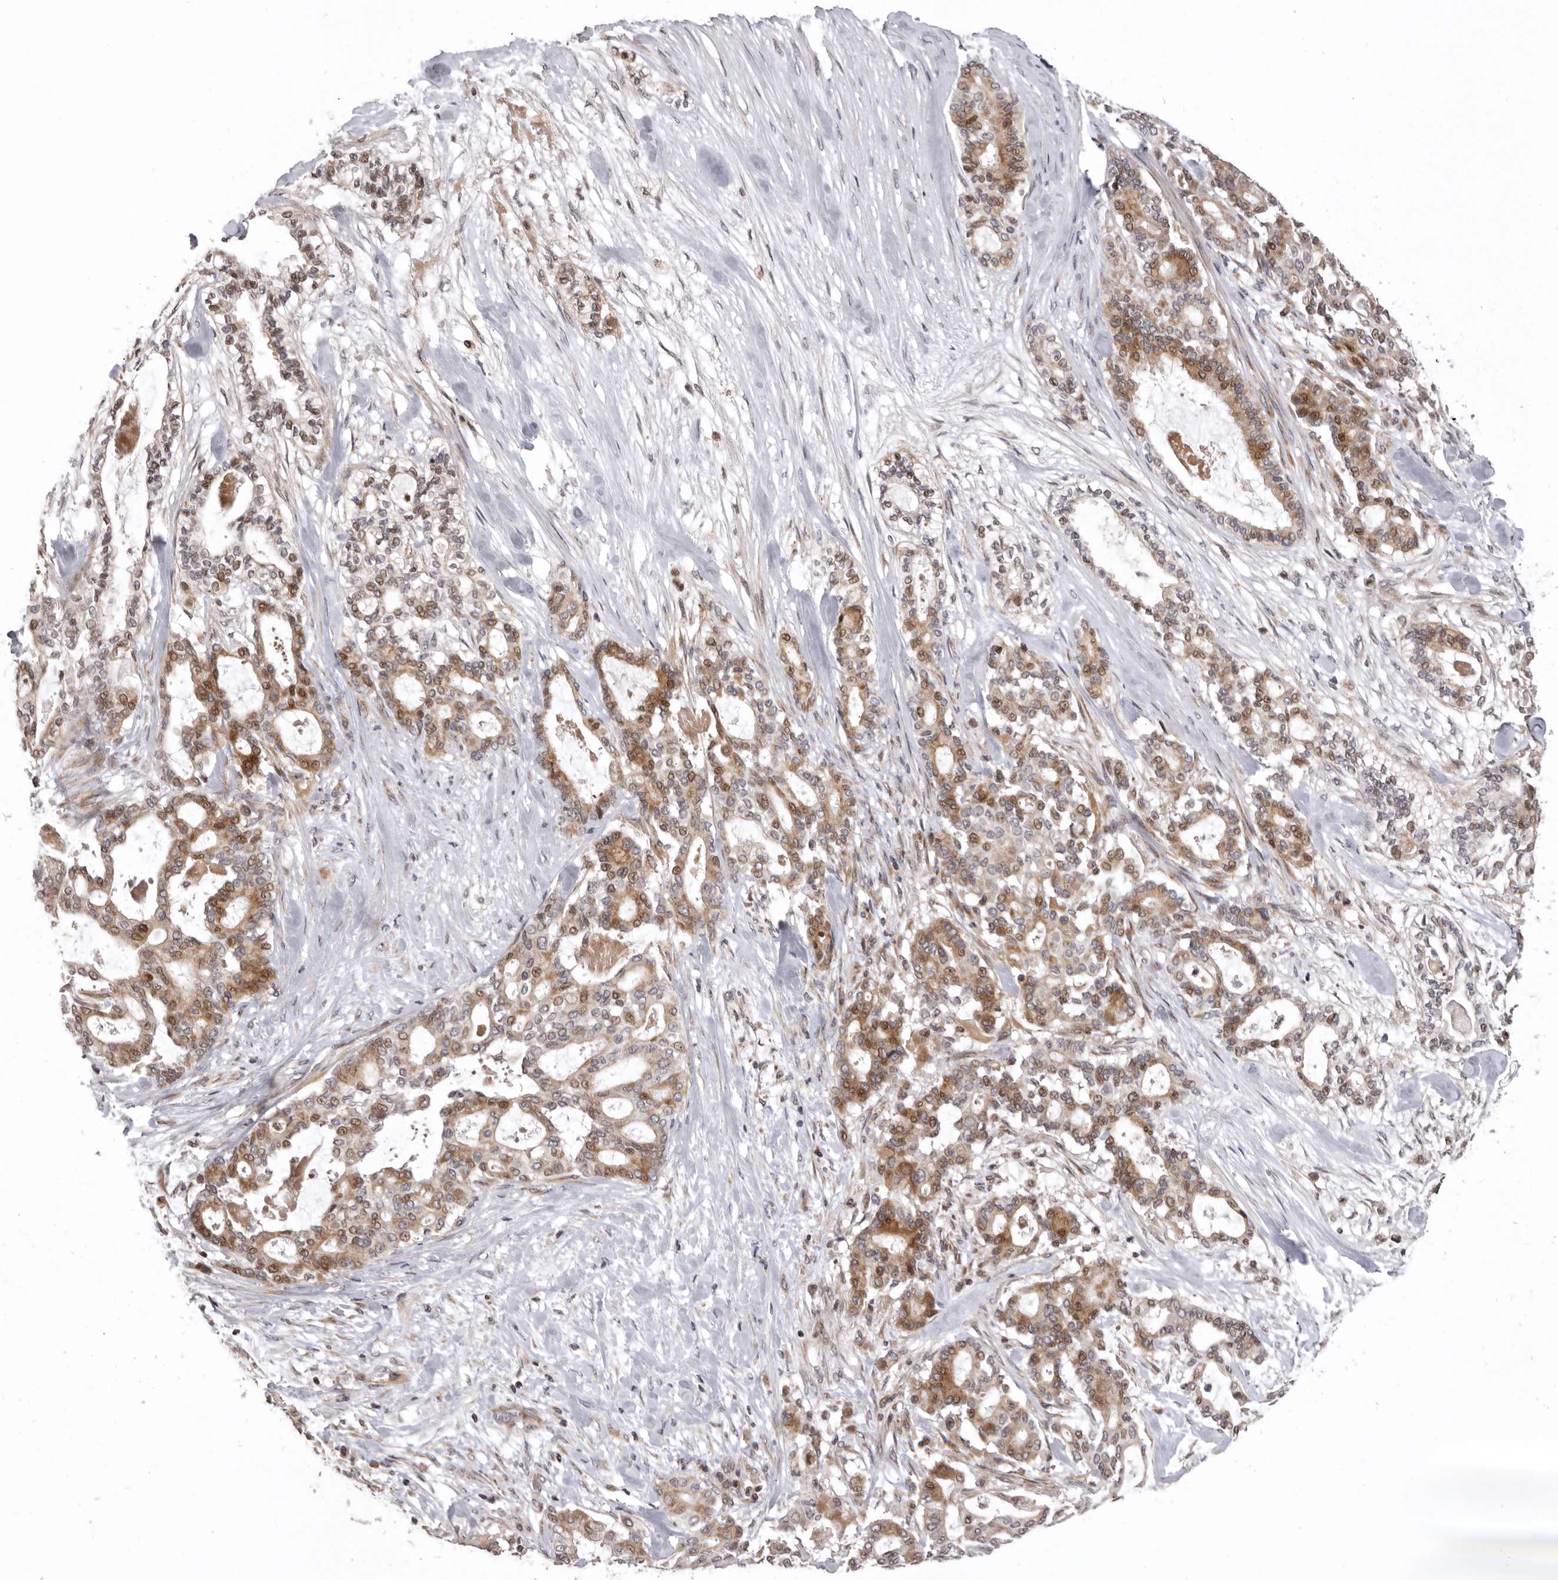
{"staining": {"intensity": "moderate", "quantity": ">75%", "location": "cytoplasmic/membranous,nuclear"}, "tissue": "pancreatic cancer", "cell_type": "Tumor cells", "image_type": "cancer", "snomed": [{"axis": "morphology", "description": "Adenocarcinoma, NOS"}, {"axis": "topography", "description": "Pancreas"}], "caption": "IHC staining of pancreatic cancer (adenocarcinoma), which exhibits medium levels of moderate cytoplasmic/membranous and nuclear positivity in approximately >75% of tumor cells indicating moderate cytoplasmic/membranous and nuclear protein positivity. The staining was performed using DAB (brown) for protein detection and nuclei were counterstained in hematoxylin (blue).", "gene": "AZIN1", "patient": {"sex": "male", "age": 63}}